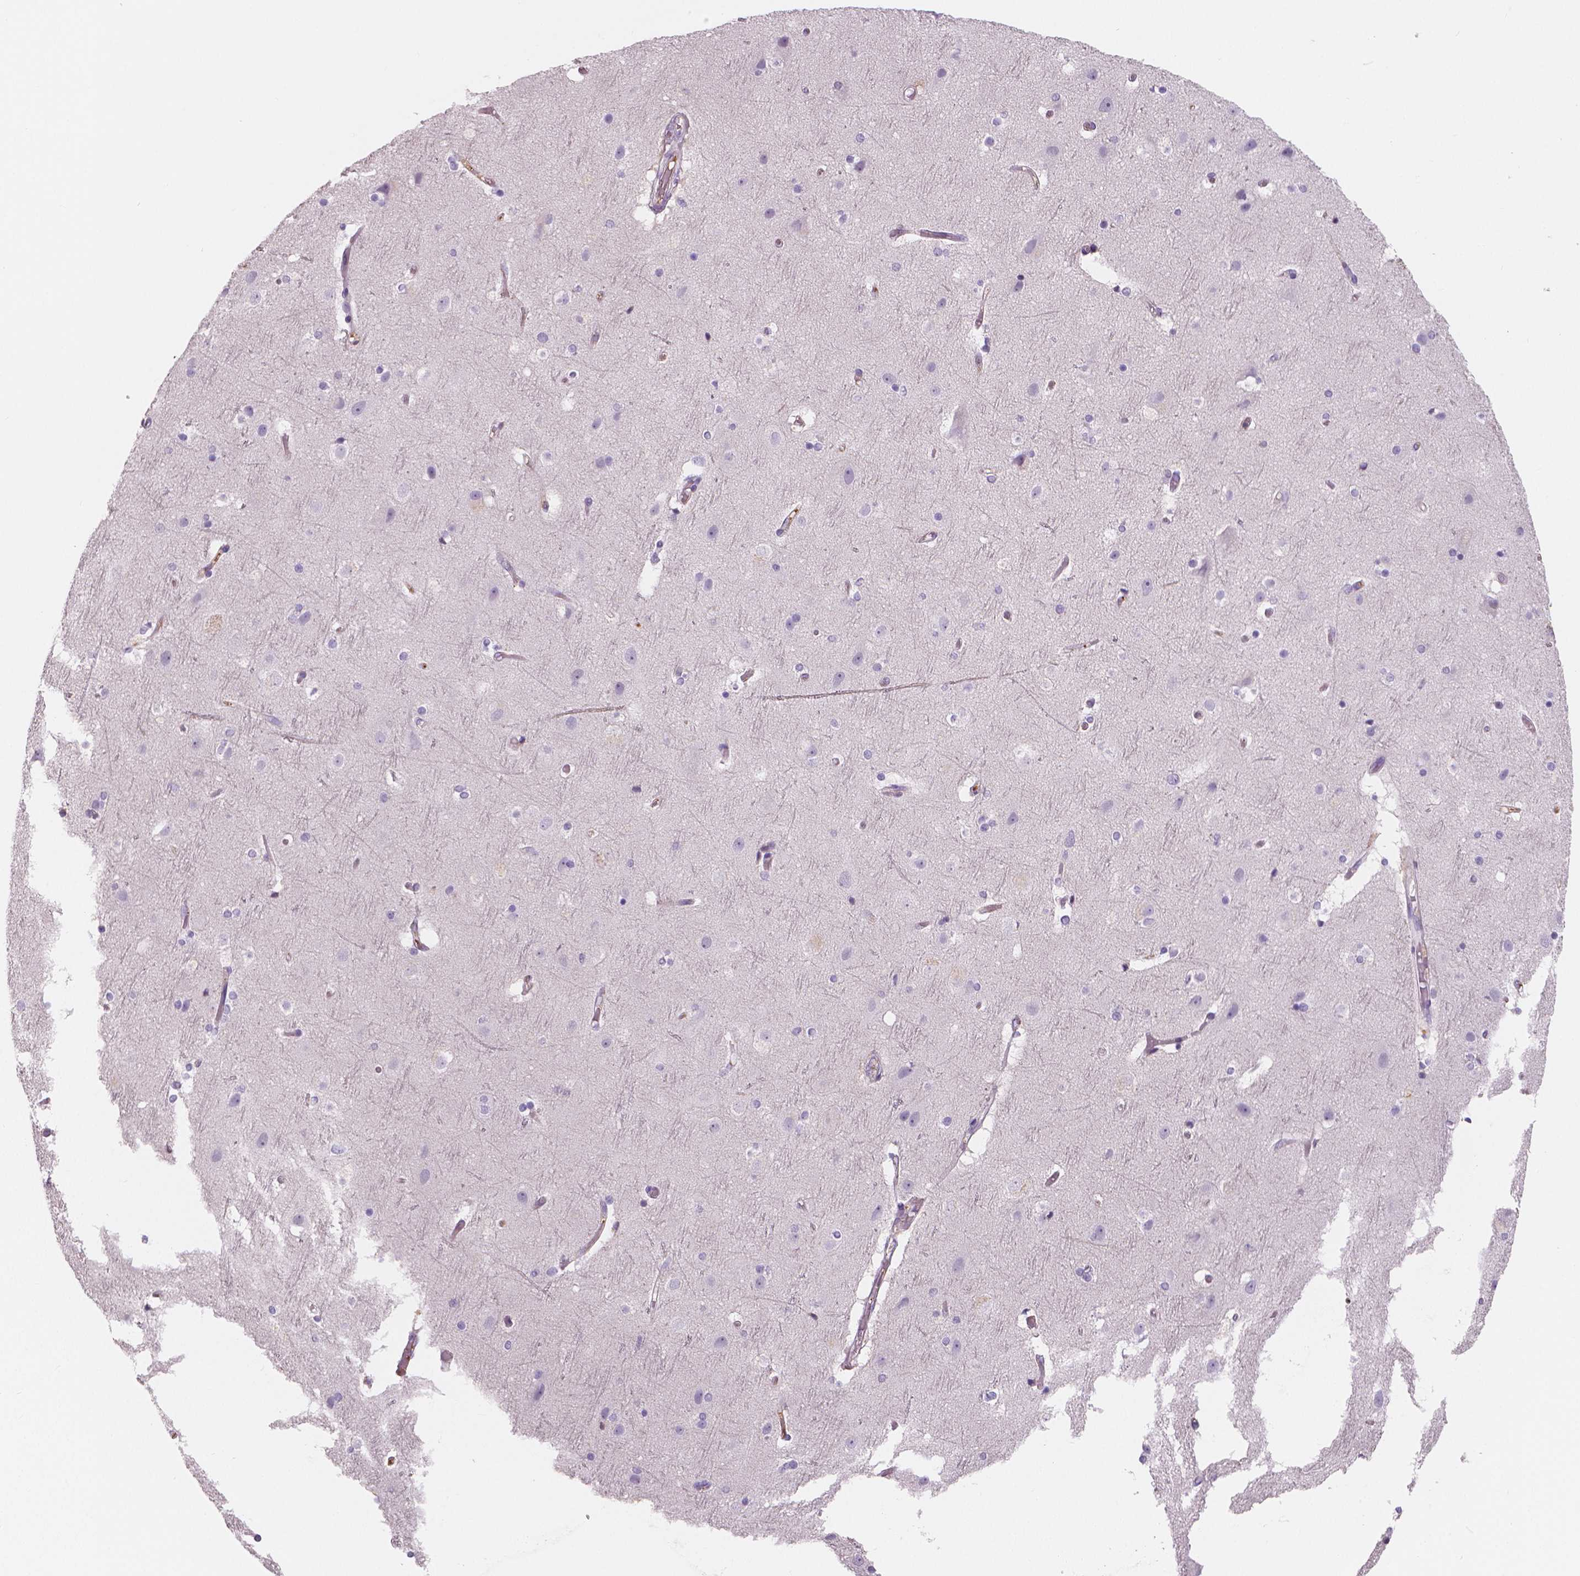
{"staining": {"intensity": "negative", "quantity": "none", "location": "none"}, "tissue": "cerebral cortex", "cell_type": "Endothelial cells", "image_type": "normal", "snomed": [{"axis": "morphology", "description": "Normal tissue, NOS"}, {"axis": "topography", "description": "Cerebral cortex"}], "caption": "Immunohistochemistry (IHC) of normal cerebral cortex reveals no positivity in endothelial cells.", "gene": "APOA4", "patient": {"sex": "female", "age": 52}}